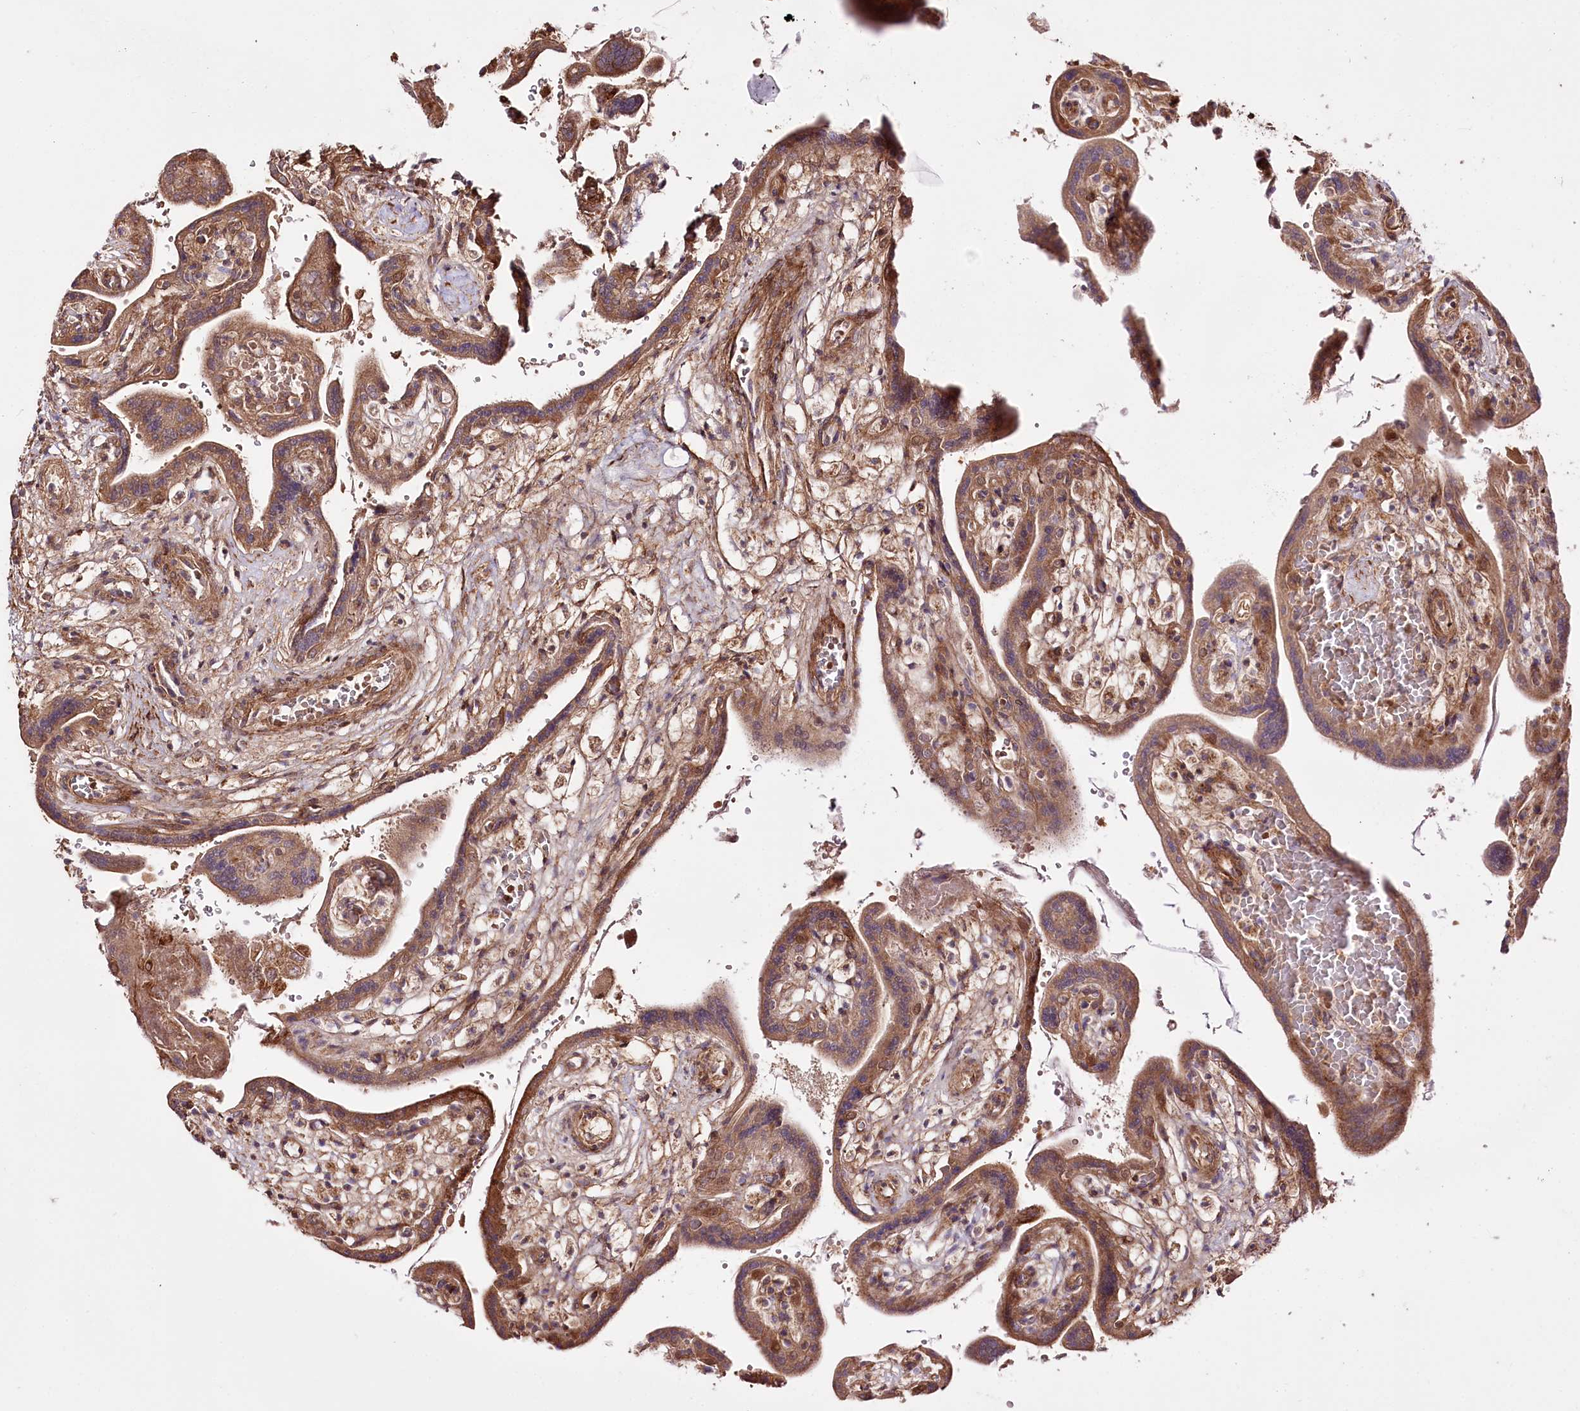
{"staining": {"intensity": "moderate", "quantity": ">75%", "location": "cytoplasmic/membranous"}, "tissue": "placenta", "cell_type": "Trophoblastic cells", "image_type": "normal", "snomed": [{"axis": "morphology", "description": "Normal tissue, NOS"}, {"axis": "topography", "description": "Placenta"}], "caption": "Protein staining displays moderate cytoplasmic/membranous positivity in approximately >75% of trophoblastic cells in benign placenta.", "gene": "REXO2", "patient": {"sex": "female", "age": 37}}